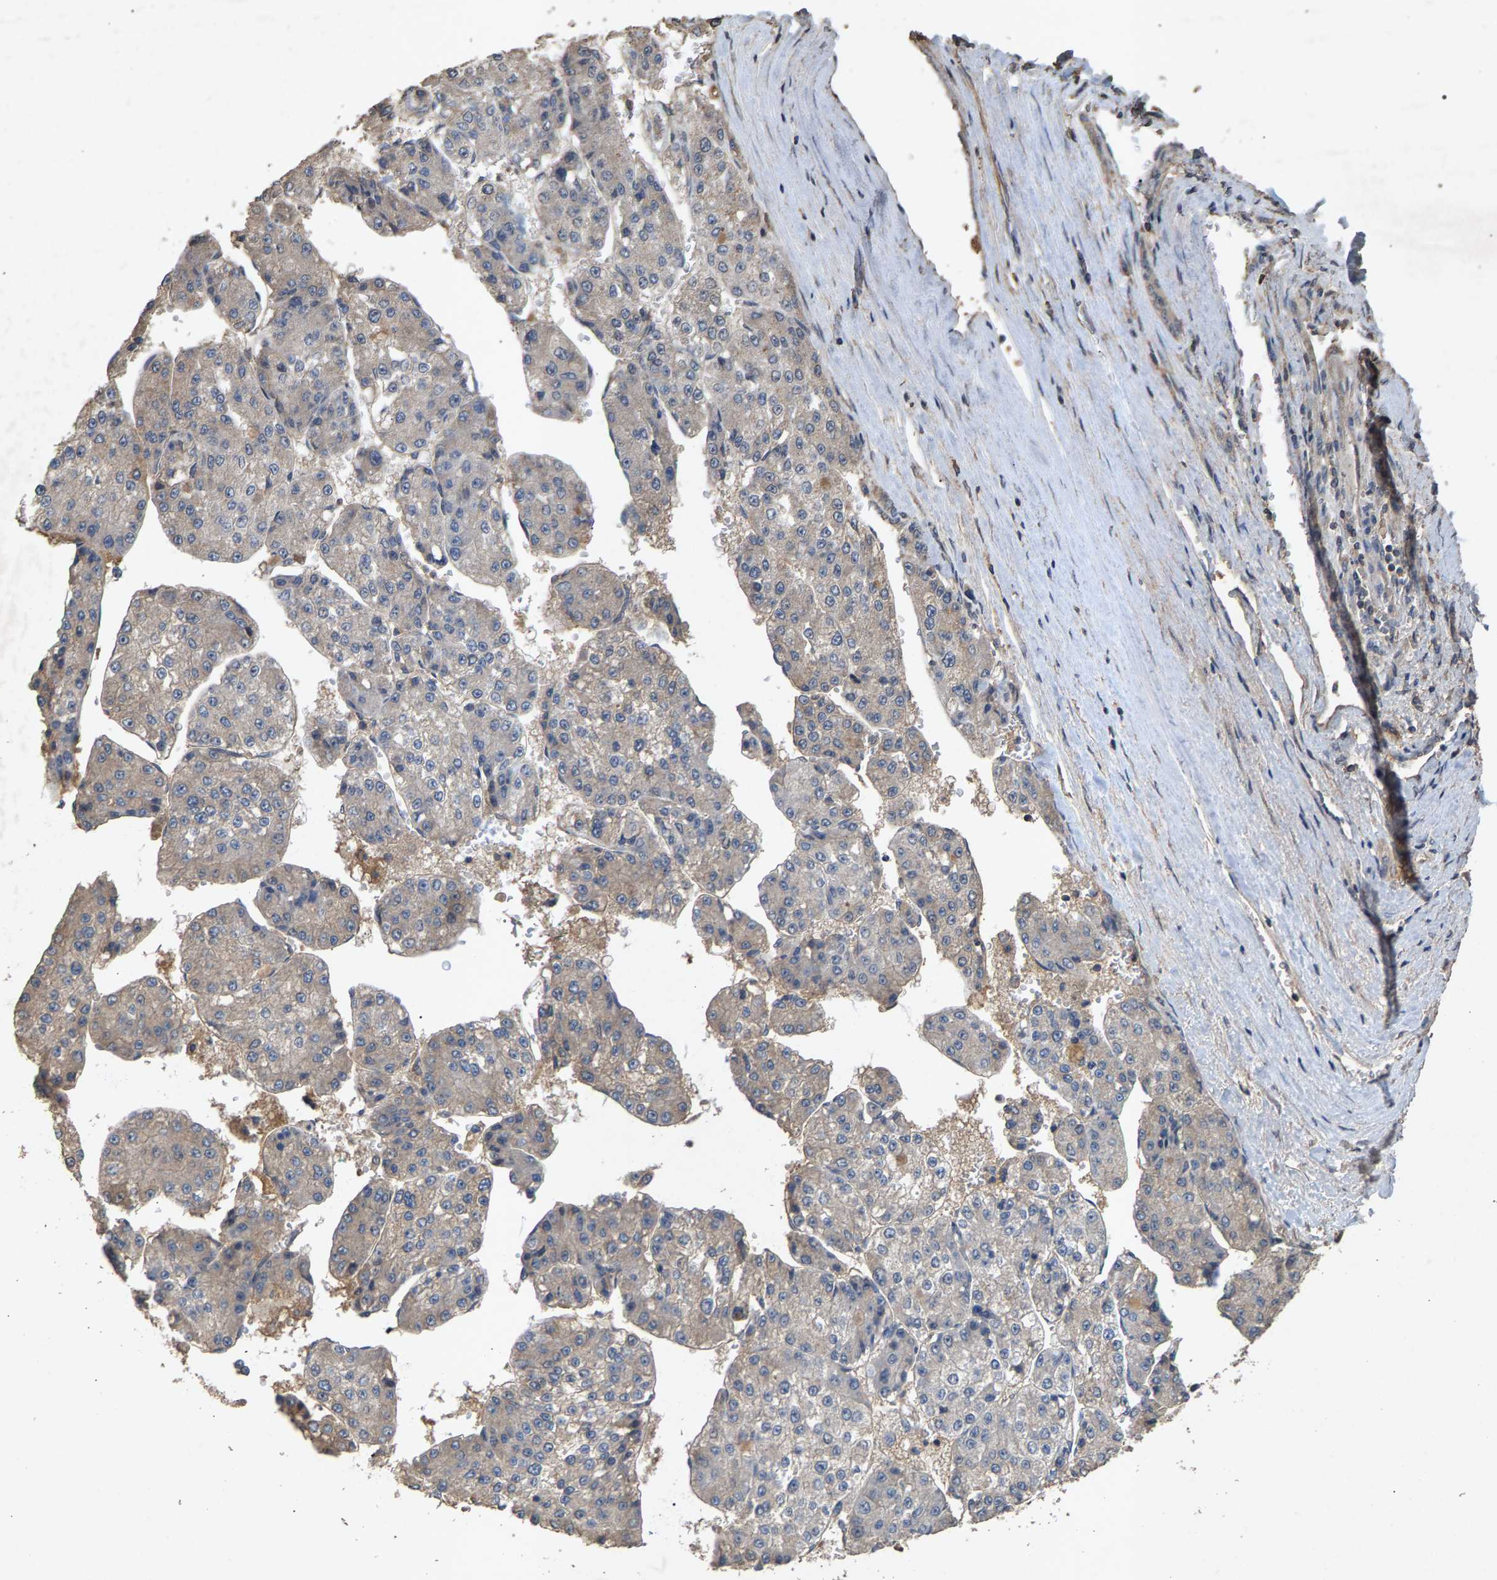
{"staining": {"intensity": "weak", "quantity": "<25%", "location": "cytoplasmic/membranous"}, "tissue": "liver cancer", "cell_type": "Tumor cells", "image_type": "cancer", "snomed": [{"axis": "morphology", "description": "Carcinoma, Hepatocellular, NOS"}, {"axis": "topography", "description": "Liver"}], "caption": "Hepatocellular carcinoma (liver) was stained to show a protein in brown. There is no significant positivity in tumor cells. Nuclei are stained in blue.", "gene": "HTRA3", "patient": {"sex": "female", "age": 73}}